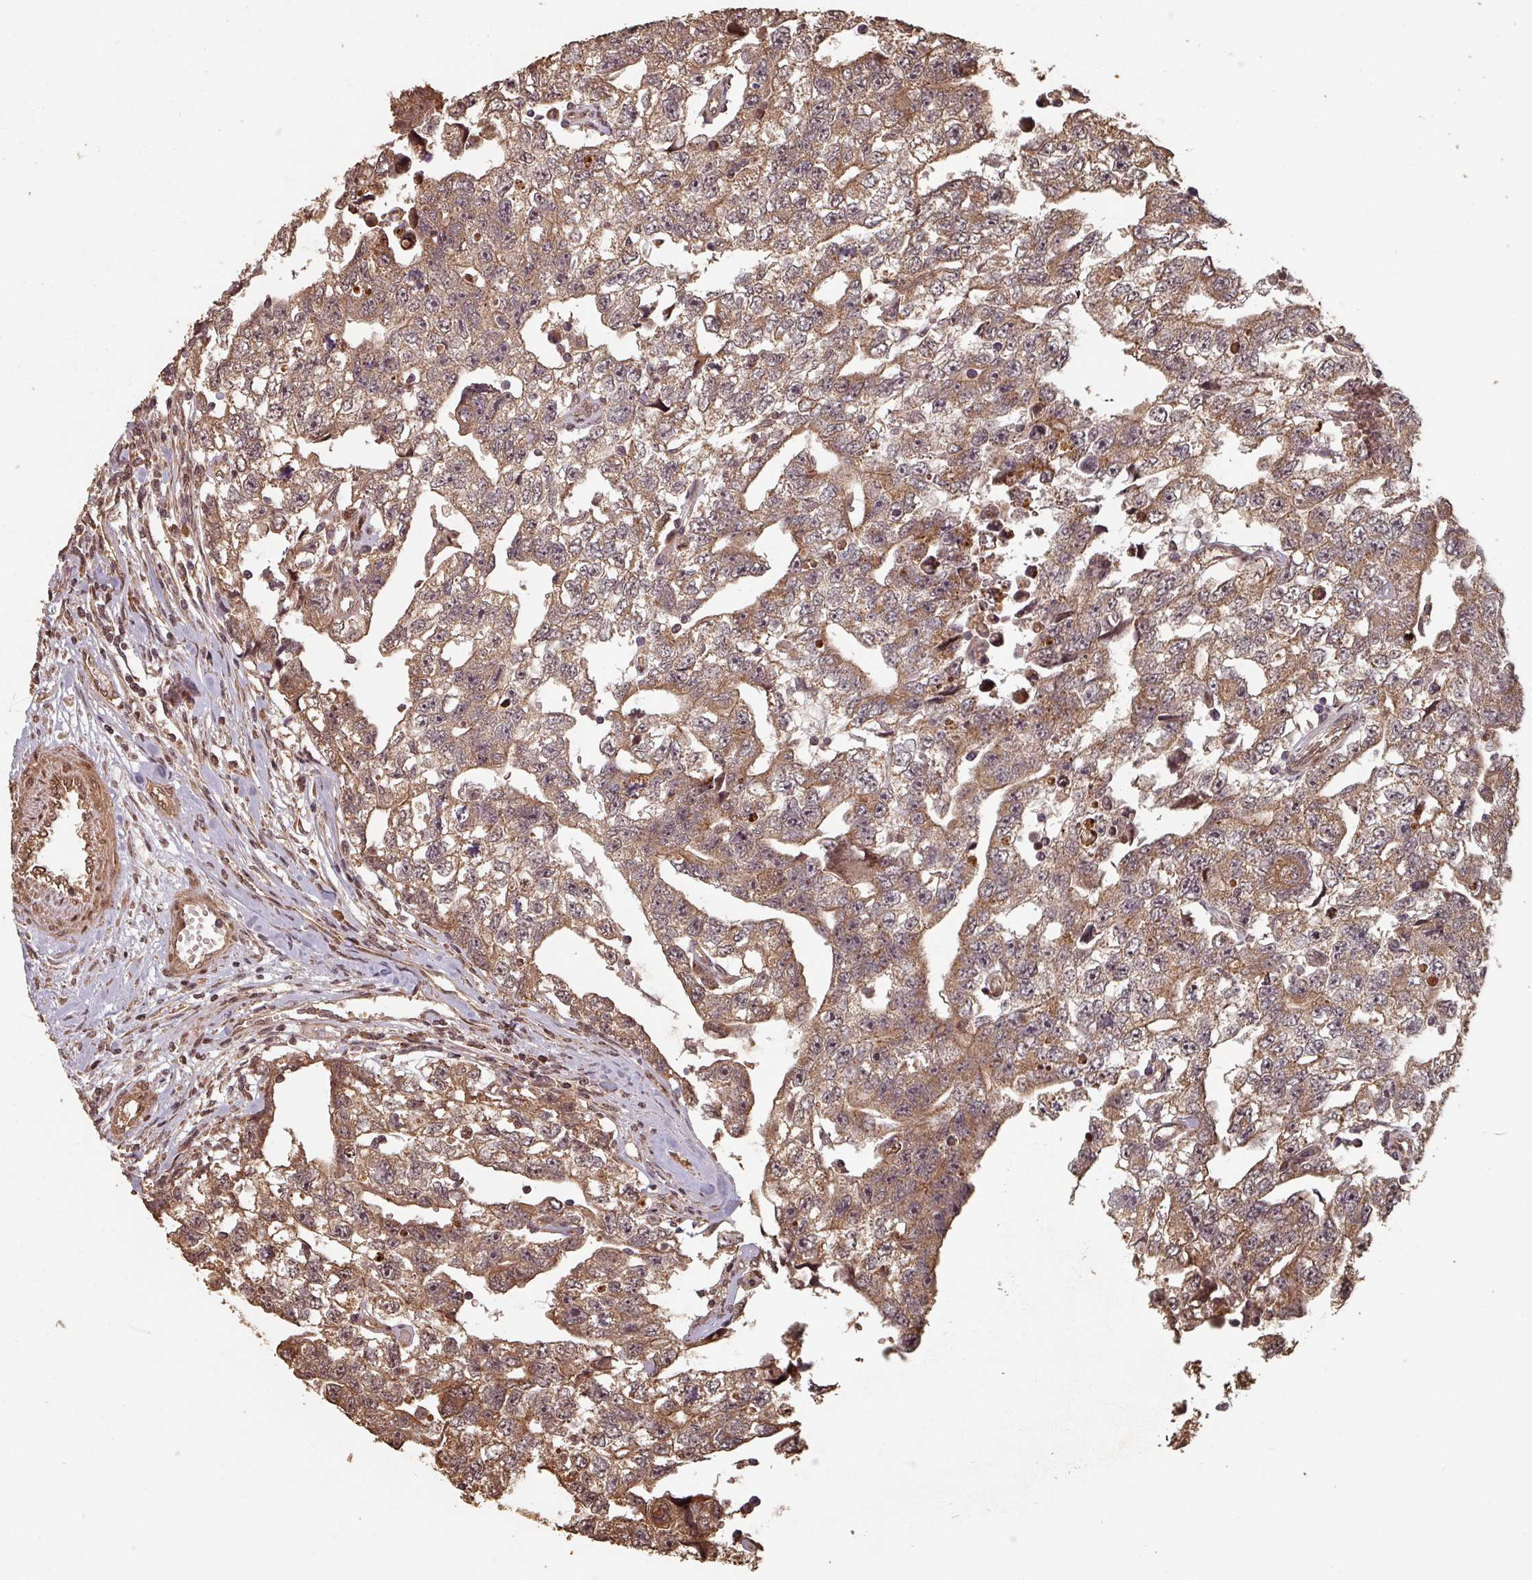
{"staining": {"intensity": "moderate", "quantity": ">75%", "location": "cytoplasmic/membranous"}, "tissue": "testis cancer", "cell_type": "Tumor cells", "image_type": "cancer", "snomed": [{"axis": "morphology", "description": "Carcinoma, Embryonal, NOS"}, {"axis": "topography", "description": "Testis"}], "caption": "Moderate cytoplasmic/membranous protein expression is seen in about >75% of tumor cells in testis cancer.", "gene": "EID1", "patient": {"sex": "male", "age": 22}}